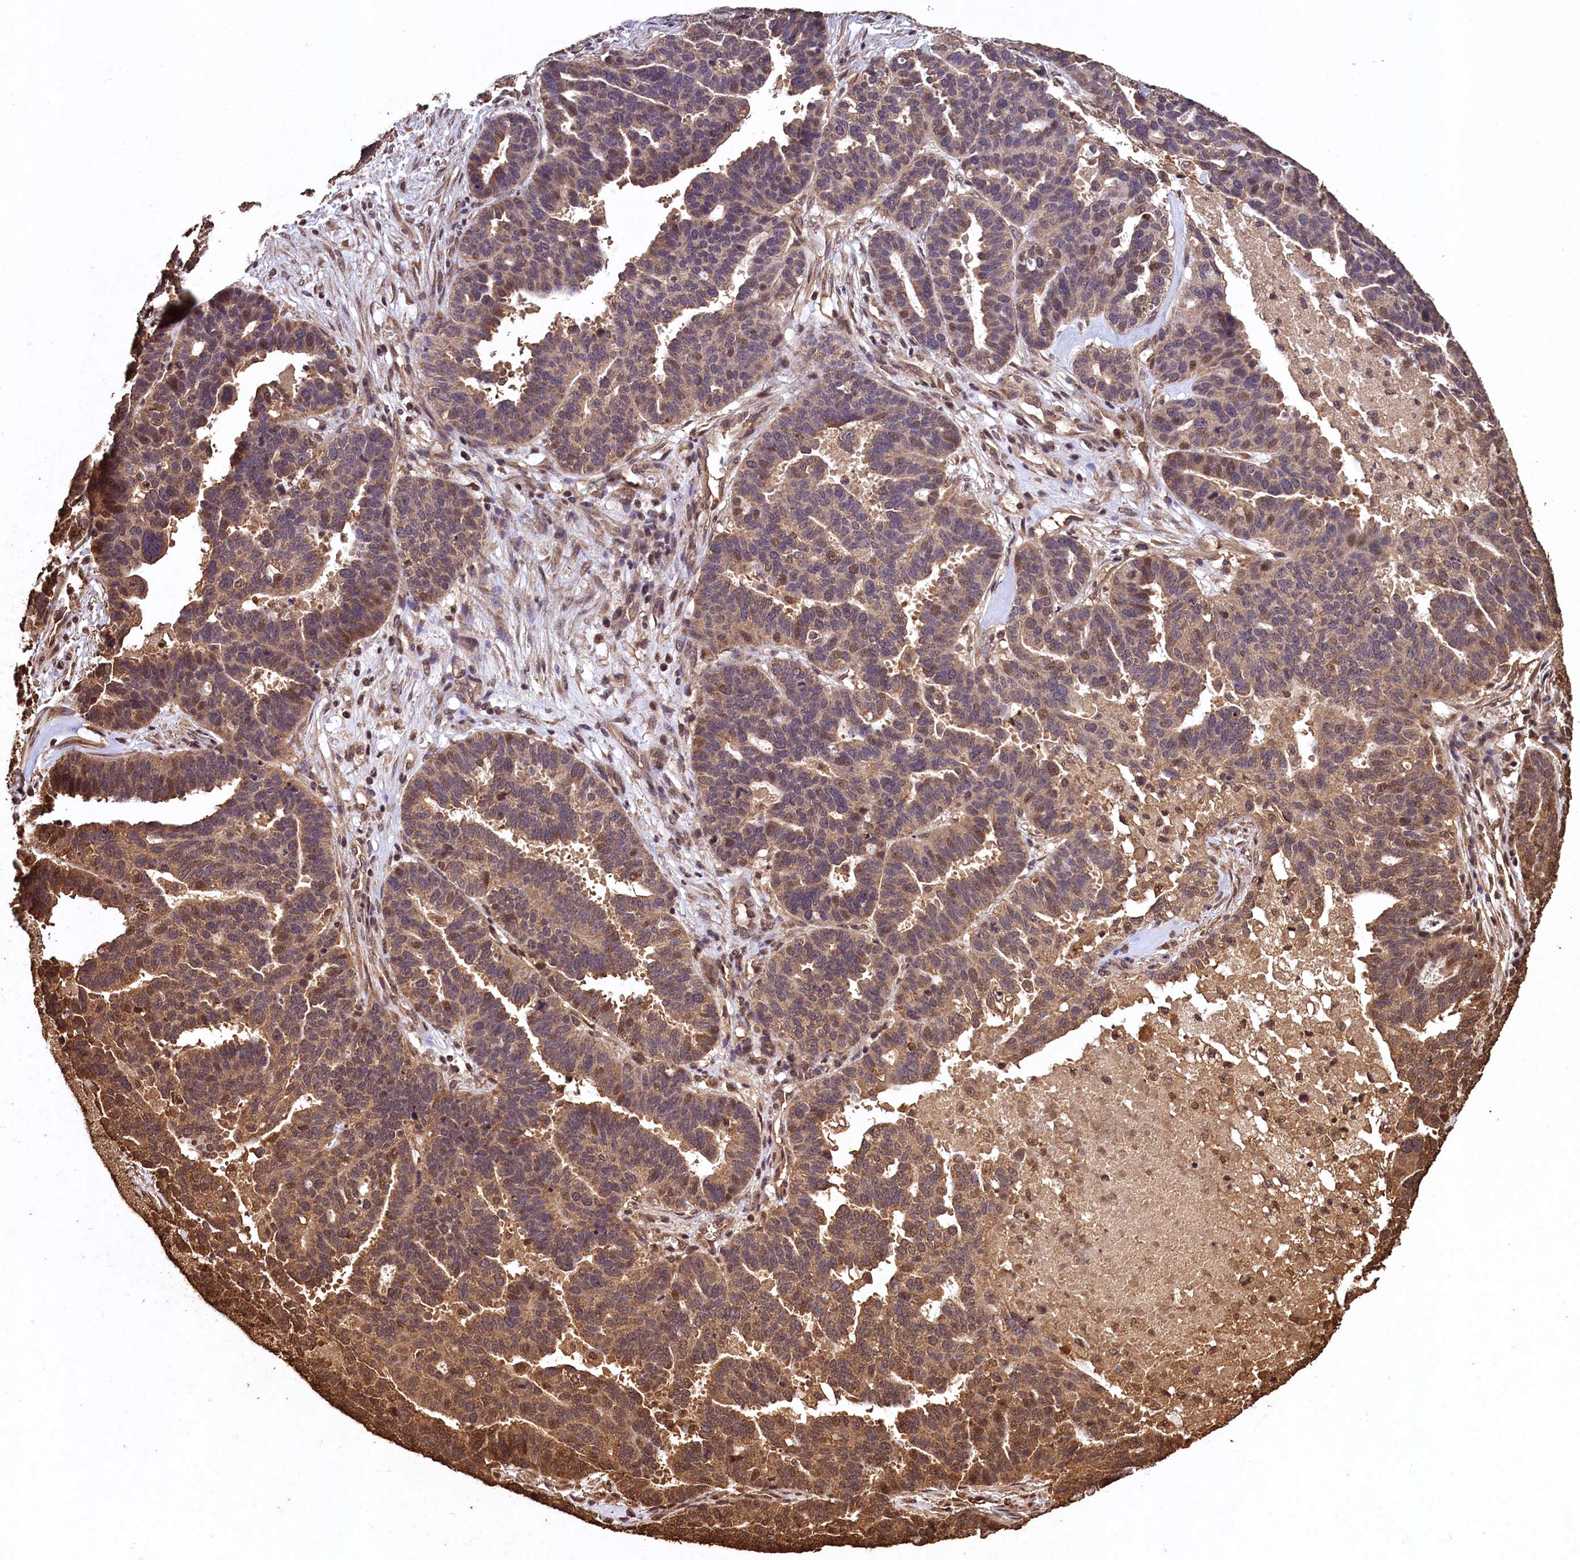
{"staining": {"intensity": "moderate", "quantity": ">75%", "location": "cytoplasmic/membranous,nuclear"}, "tissue": "ovarian cancer", "cell_type": "Tumor cells", "image_type": "cancer", "snomed": [{"axis": "morphology", "description": "Cystadenocarcinoma, serous, NOS"}, {"axis": "topography", "description": "Ovary"}], "caption": "Immunohistochemical staining of ovarian cancer reveals moderate cytoplasmic/membranous and nuclear protein positivity in about >75% of tumor cells. The staining was performed using DAB to visualize the protein expression in brown, while the nuclei were stained in blue with hematoxylin (Magnification: 20x).", "gene": "CEP57L1", "patient": {"sex": "female", "age": 59}}